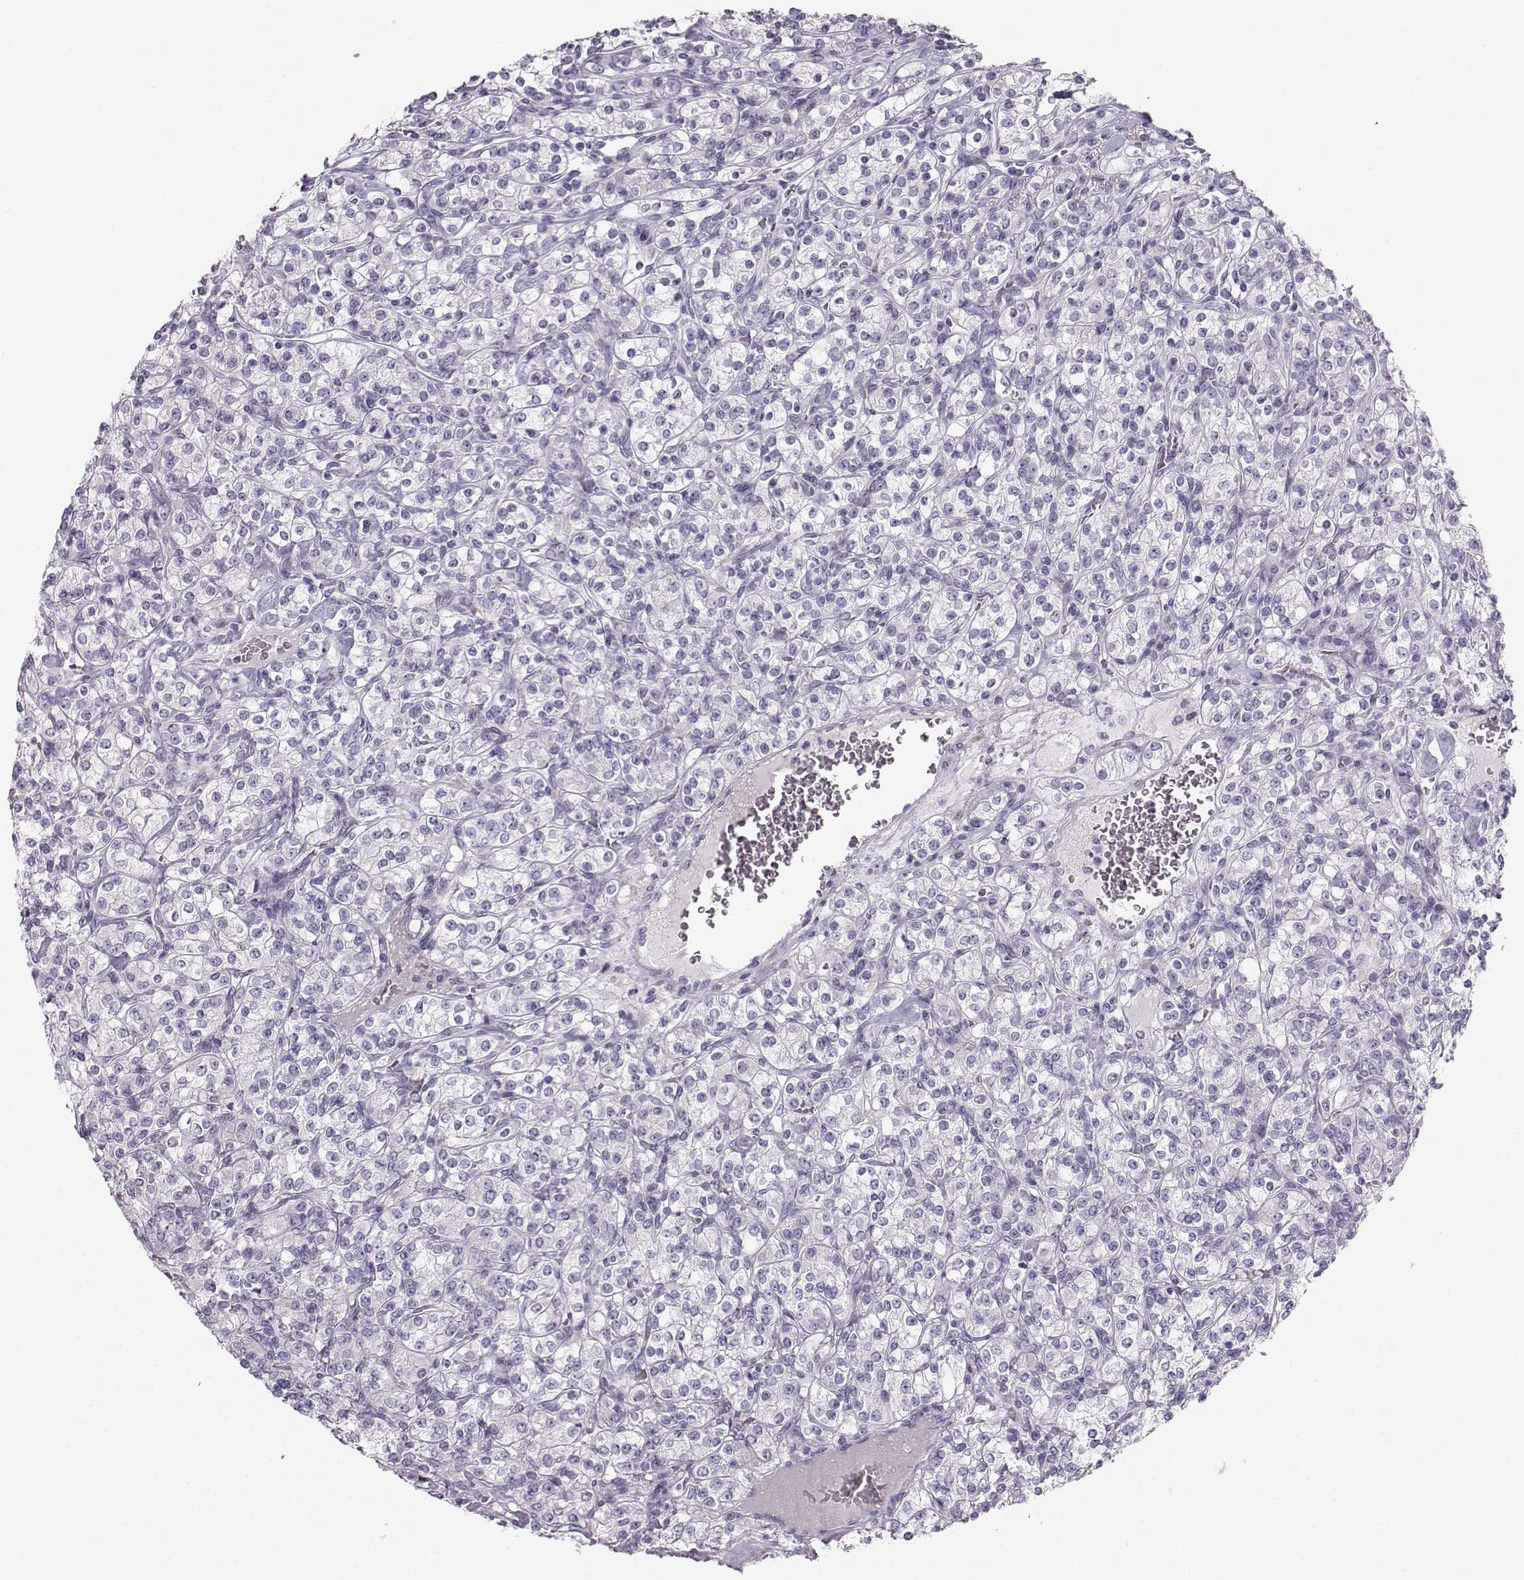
{"staining": {"intensity": "negative", "quantity": "none", "location": "none"}, "tissue": "renal cancer", "cell_type": "Tumor cells", "image_type": "cancer", "snomed": [{"axis": "morphology", "description": "Adenocarcinoma, NOS"}, {"axis": "topography", "description": "Kidney"}], "caption": "There is no significant expression in tumor cells of adenocarcinoma (renal). (DAB immunohistochemistry visualized using brightfield microscopy, high magnification).", "gene": "CASR", "patient": {"sex": "male", "age": 77}}